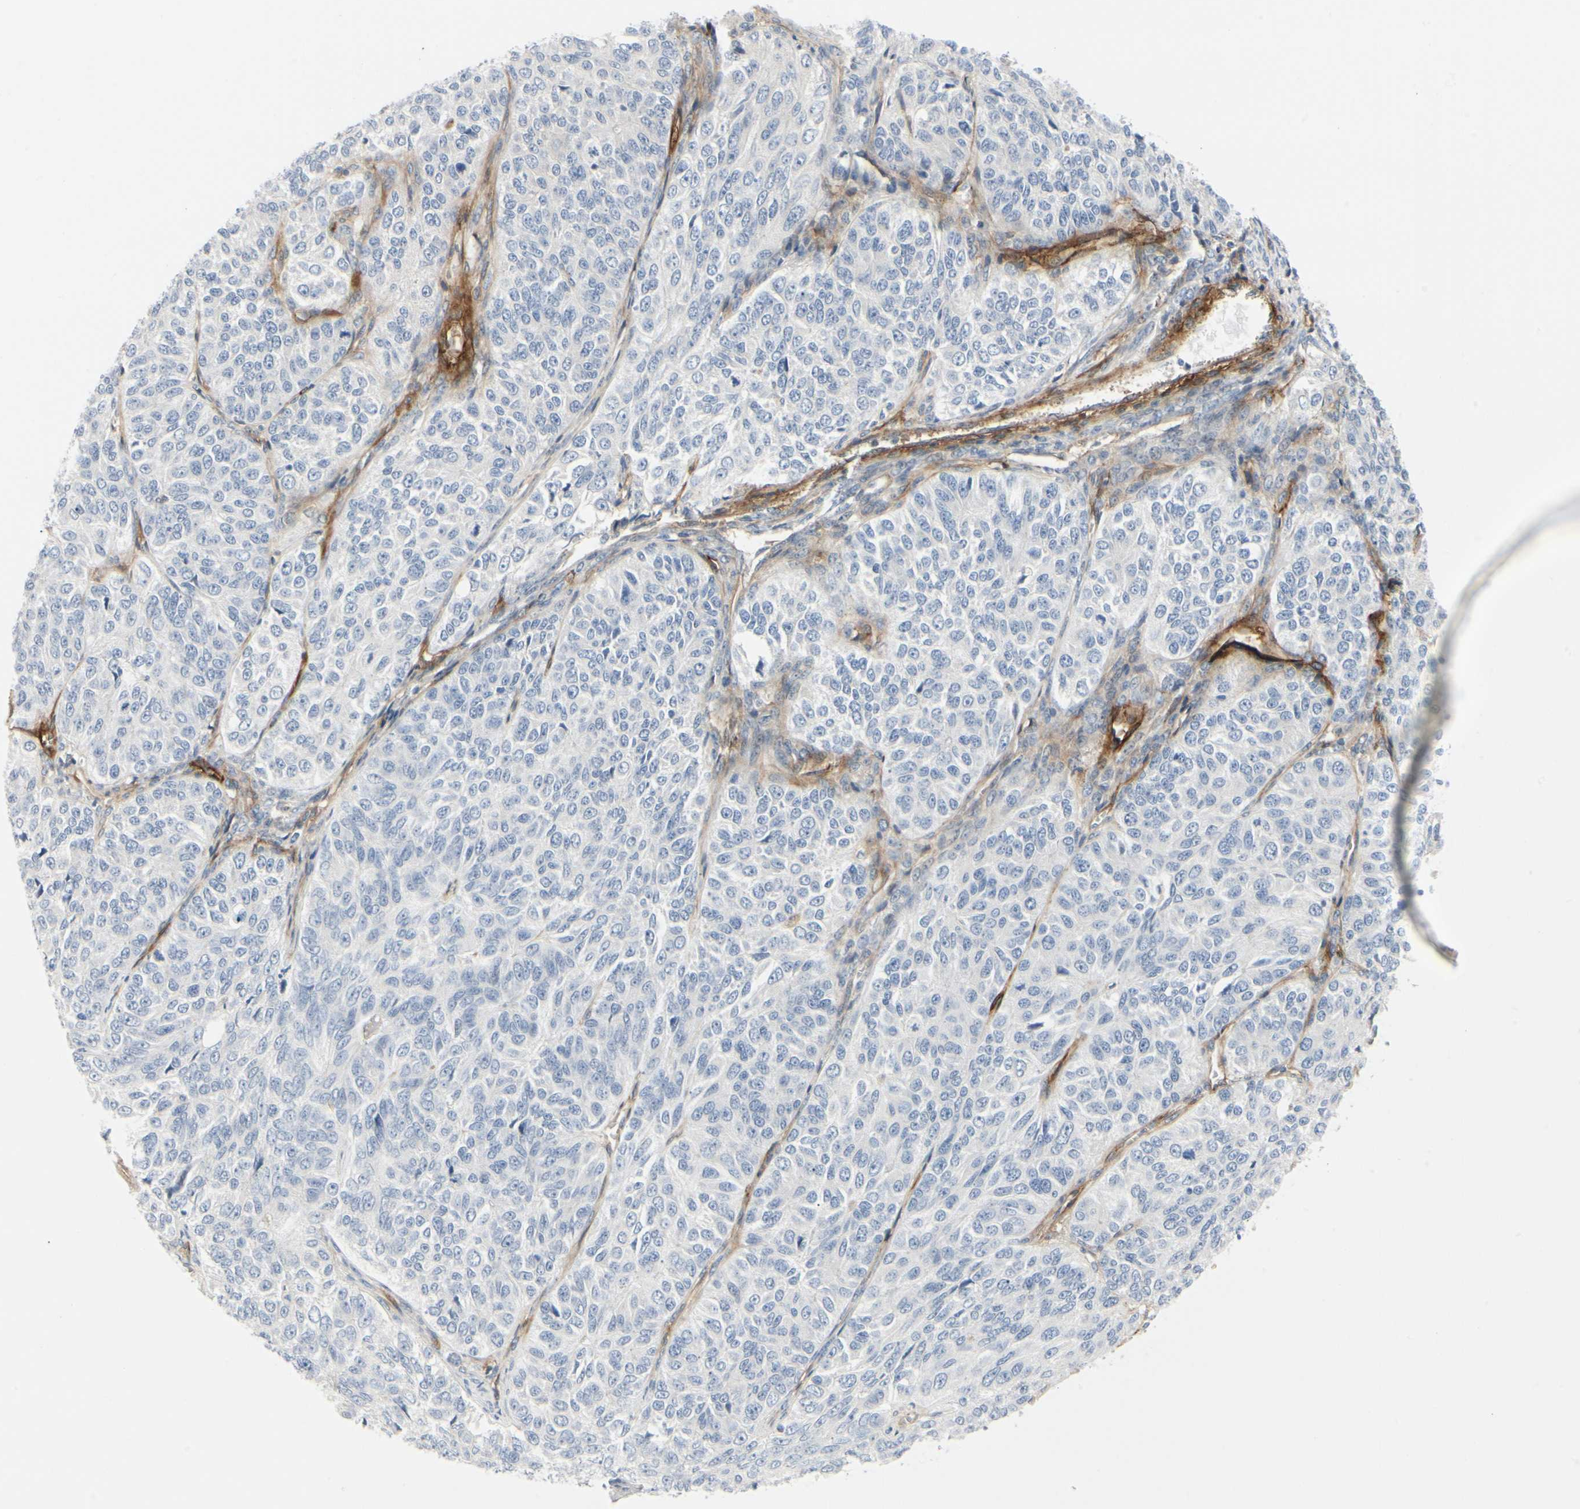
{"staining": {"intensity": "negative", "quantity": "none", "location": "none"}, "tissue": "ovarian cancer", "cell_type": "Tumor cells", "image_type": "cancer", "snomed": [{"axis": "morphology", "description": "Carcinoma, endometroid"}, {"axis": "topography", "description": "Ovary"}], "caption": "Tumor cells are negative for brown protein staining in endometroid carcinoma (ovarian). (Brightfield microscopy of DAB IHC at high magnification).", "gene": "GGT5", "patient": {"sex": "female", "age": 51}}